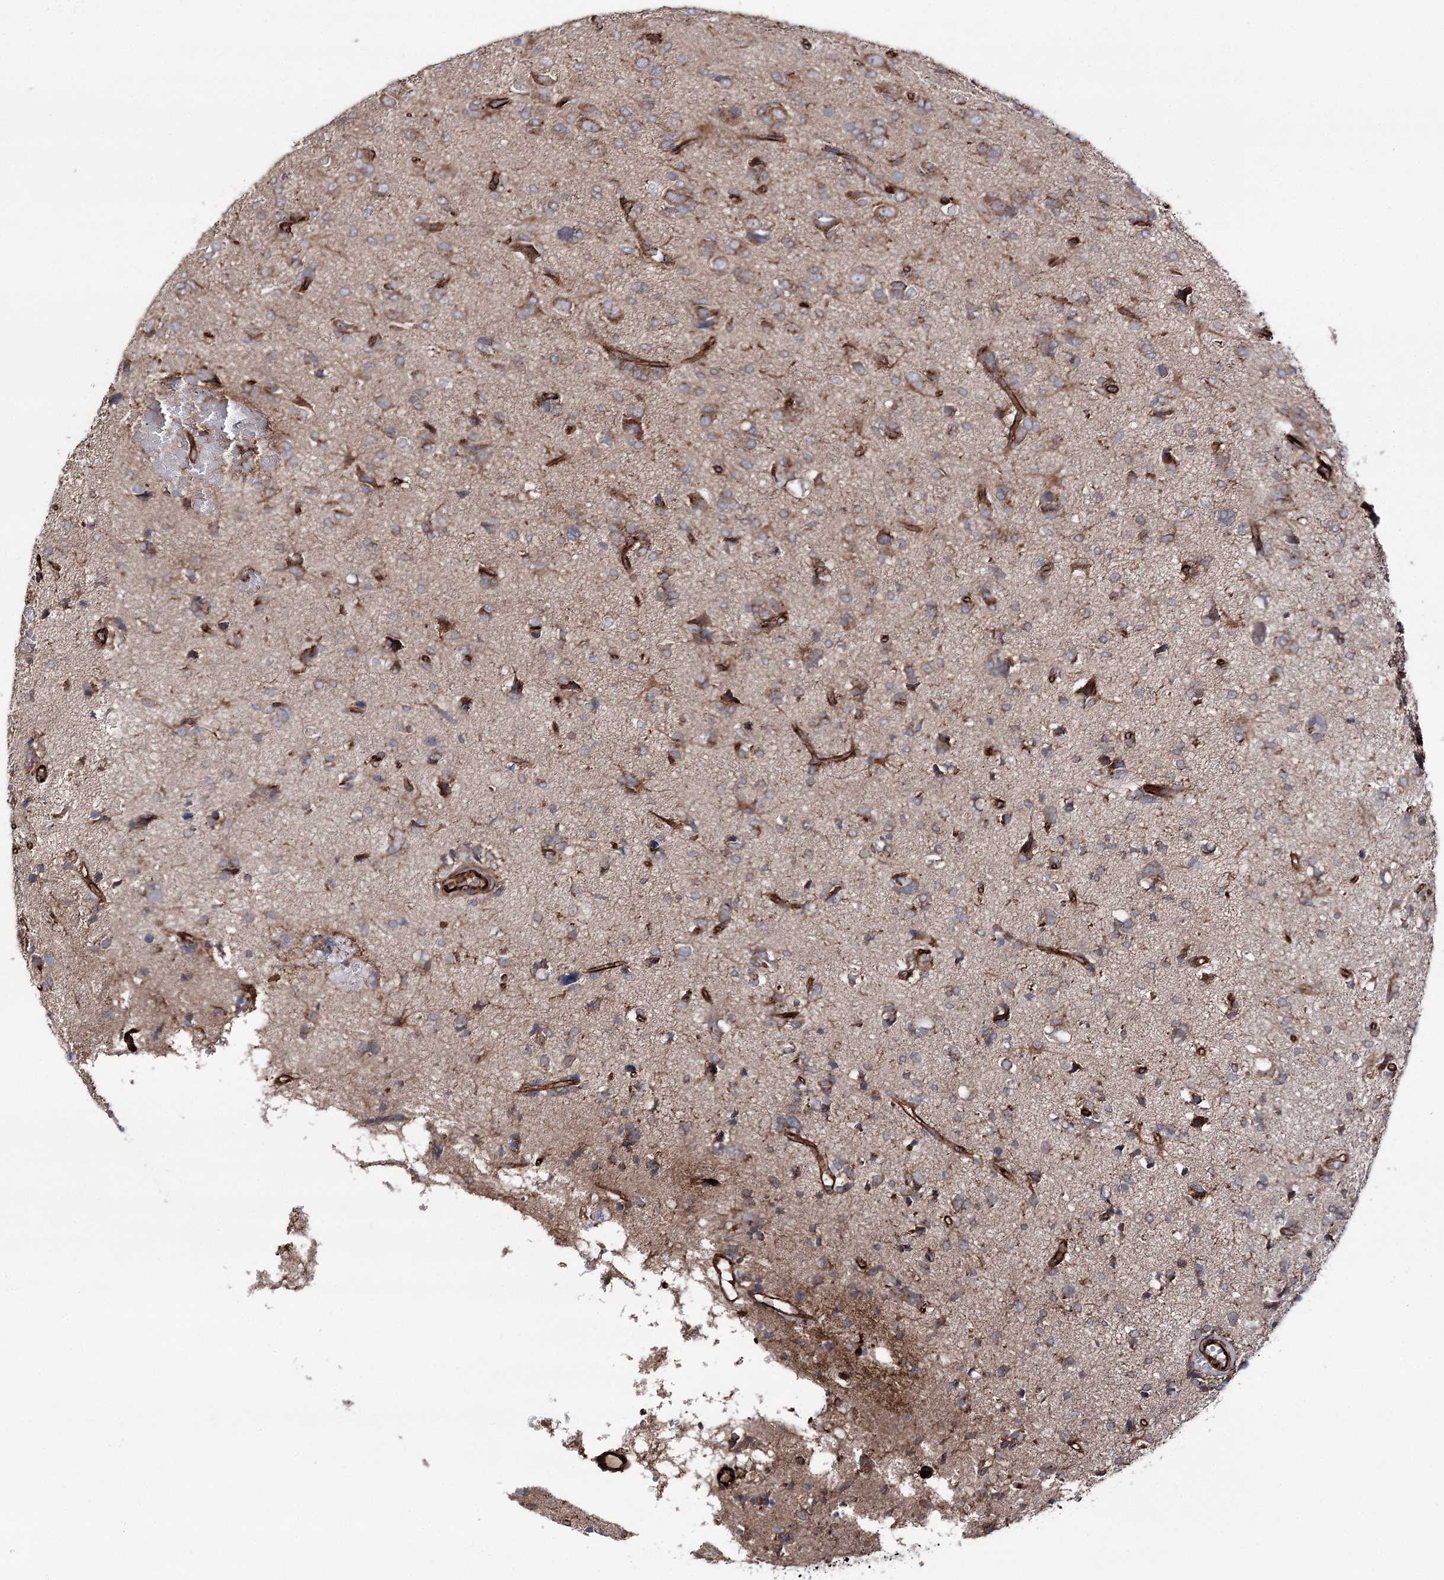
{"staining": {"intensity": "moderate", "quantity": "25%-75%", "location": "cytoplasmic/membranous"}, "tissue": "glioma", "cell_type": "Tumor cells", "image_type": "cancer", "snomed": [{"axis": "morphology", "description": "Glioma, malignant, High grade"}, {"axis": "topography", "description": "Brain"}], "caption": "A brown stain labels moderate cytoplasmic/membranous positivity of a protein in glioma tumor cells.", "gene": "MIB1", "patient": {"sex": "female", "age": 59}}